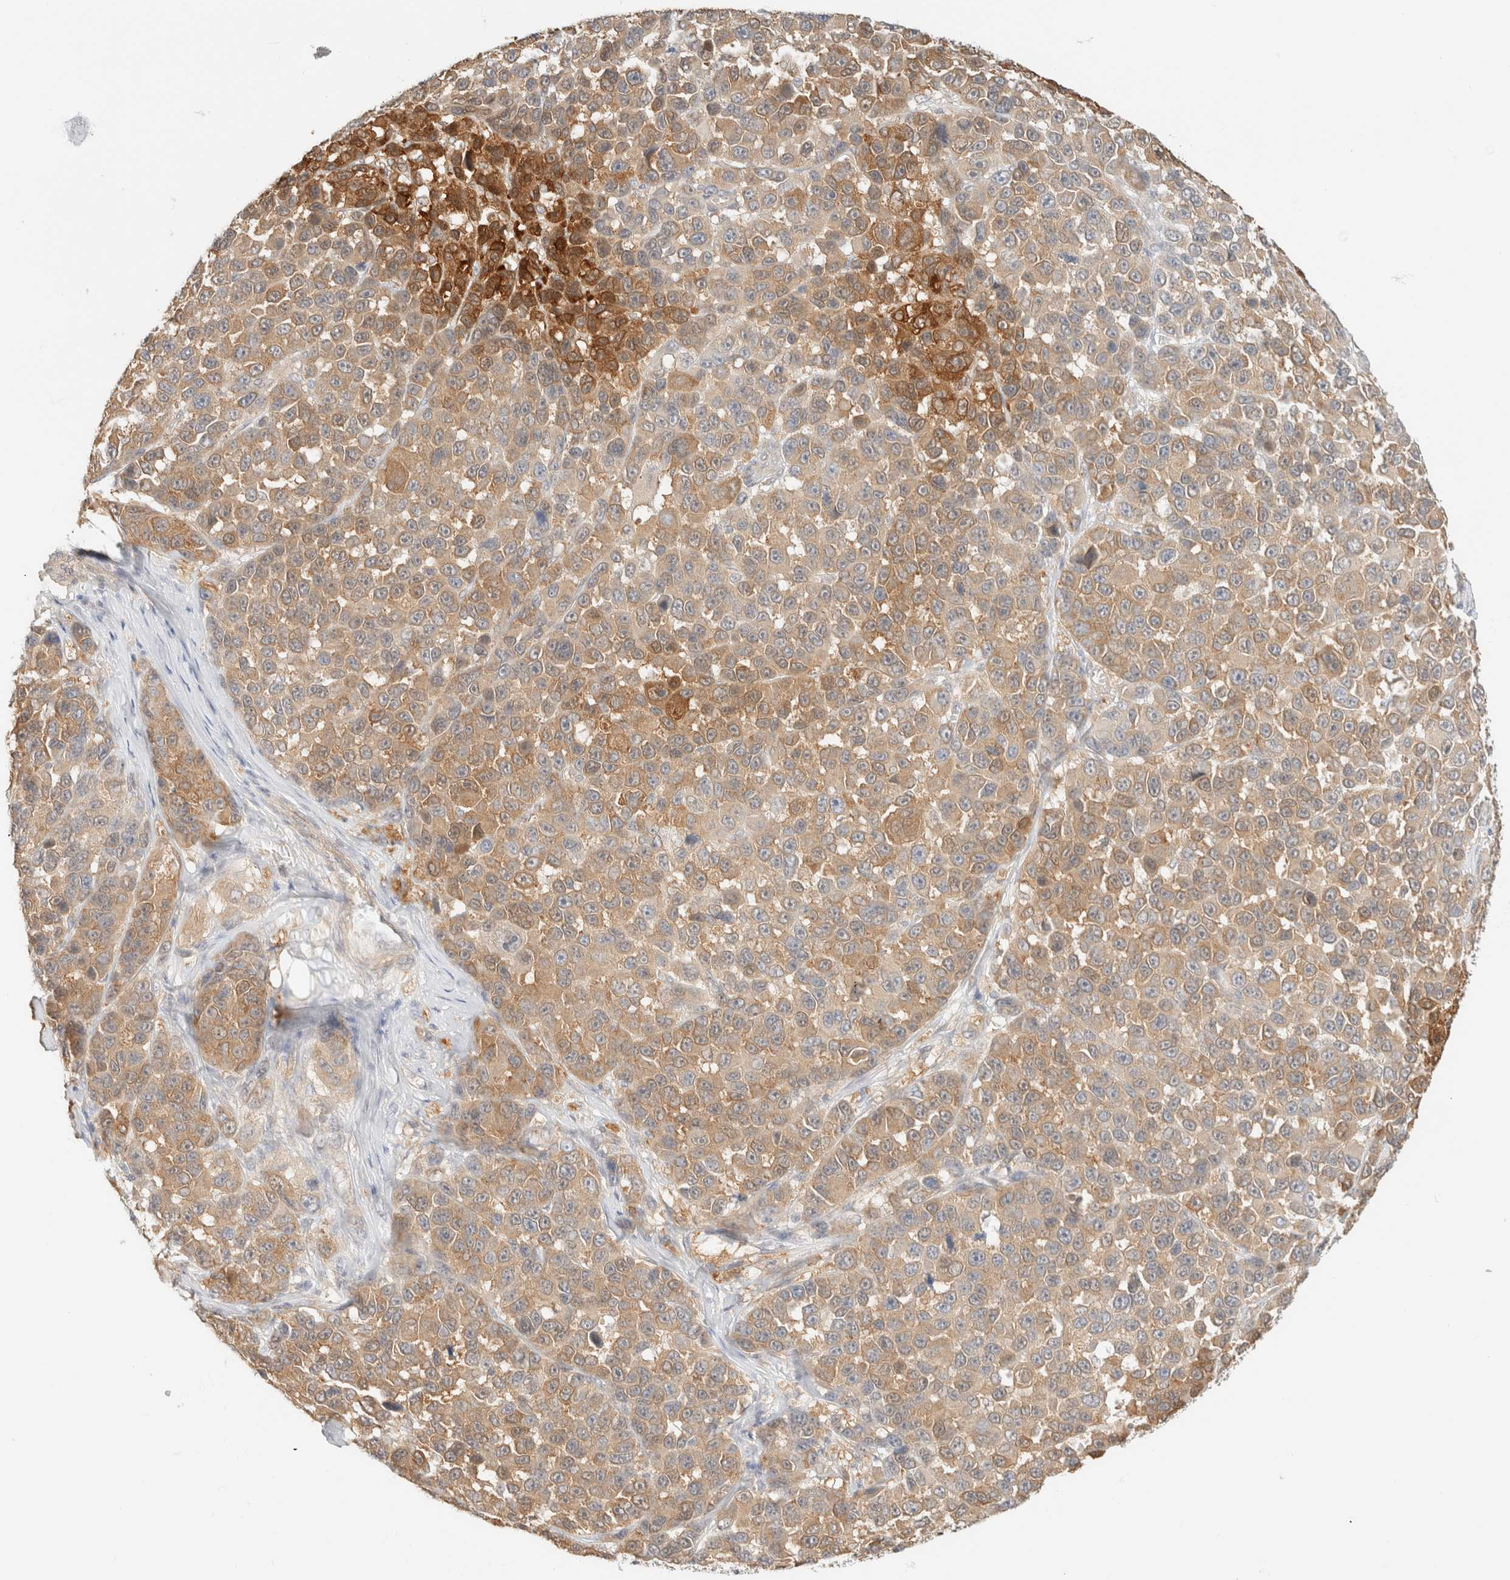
{"staining": {"intensity": "moderate", "quantity": "25%-75%", "location": "cytoplasmic/membranous"}, "tissue": "melanoma", "cell_type": "Tumor cells", "image_type": "cancer", "snomed": [{"axis": "morphology", "description": "Malignant melanoma, NOS"}, {"axis": "topography", "description": "Skin"}], "caption": "Tumor cells display medium levels of moderate cytoplasmic/membranous staining in about 25%-75% of cells in human melanoma.", "gene": "GPI", "patient": {"sex": "male", "age": 53}}